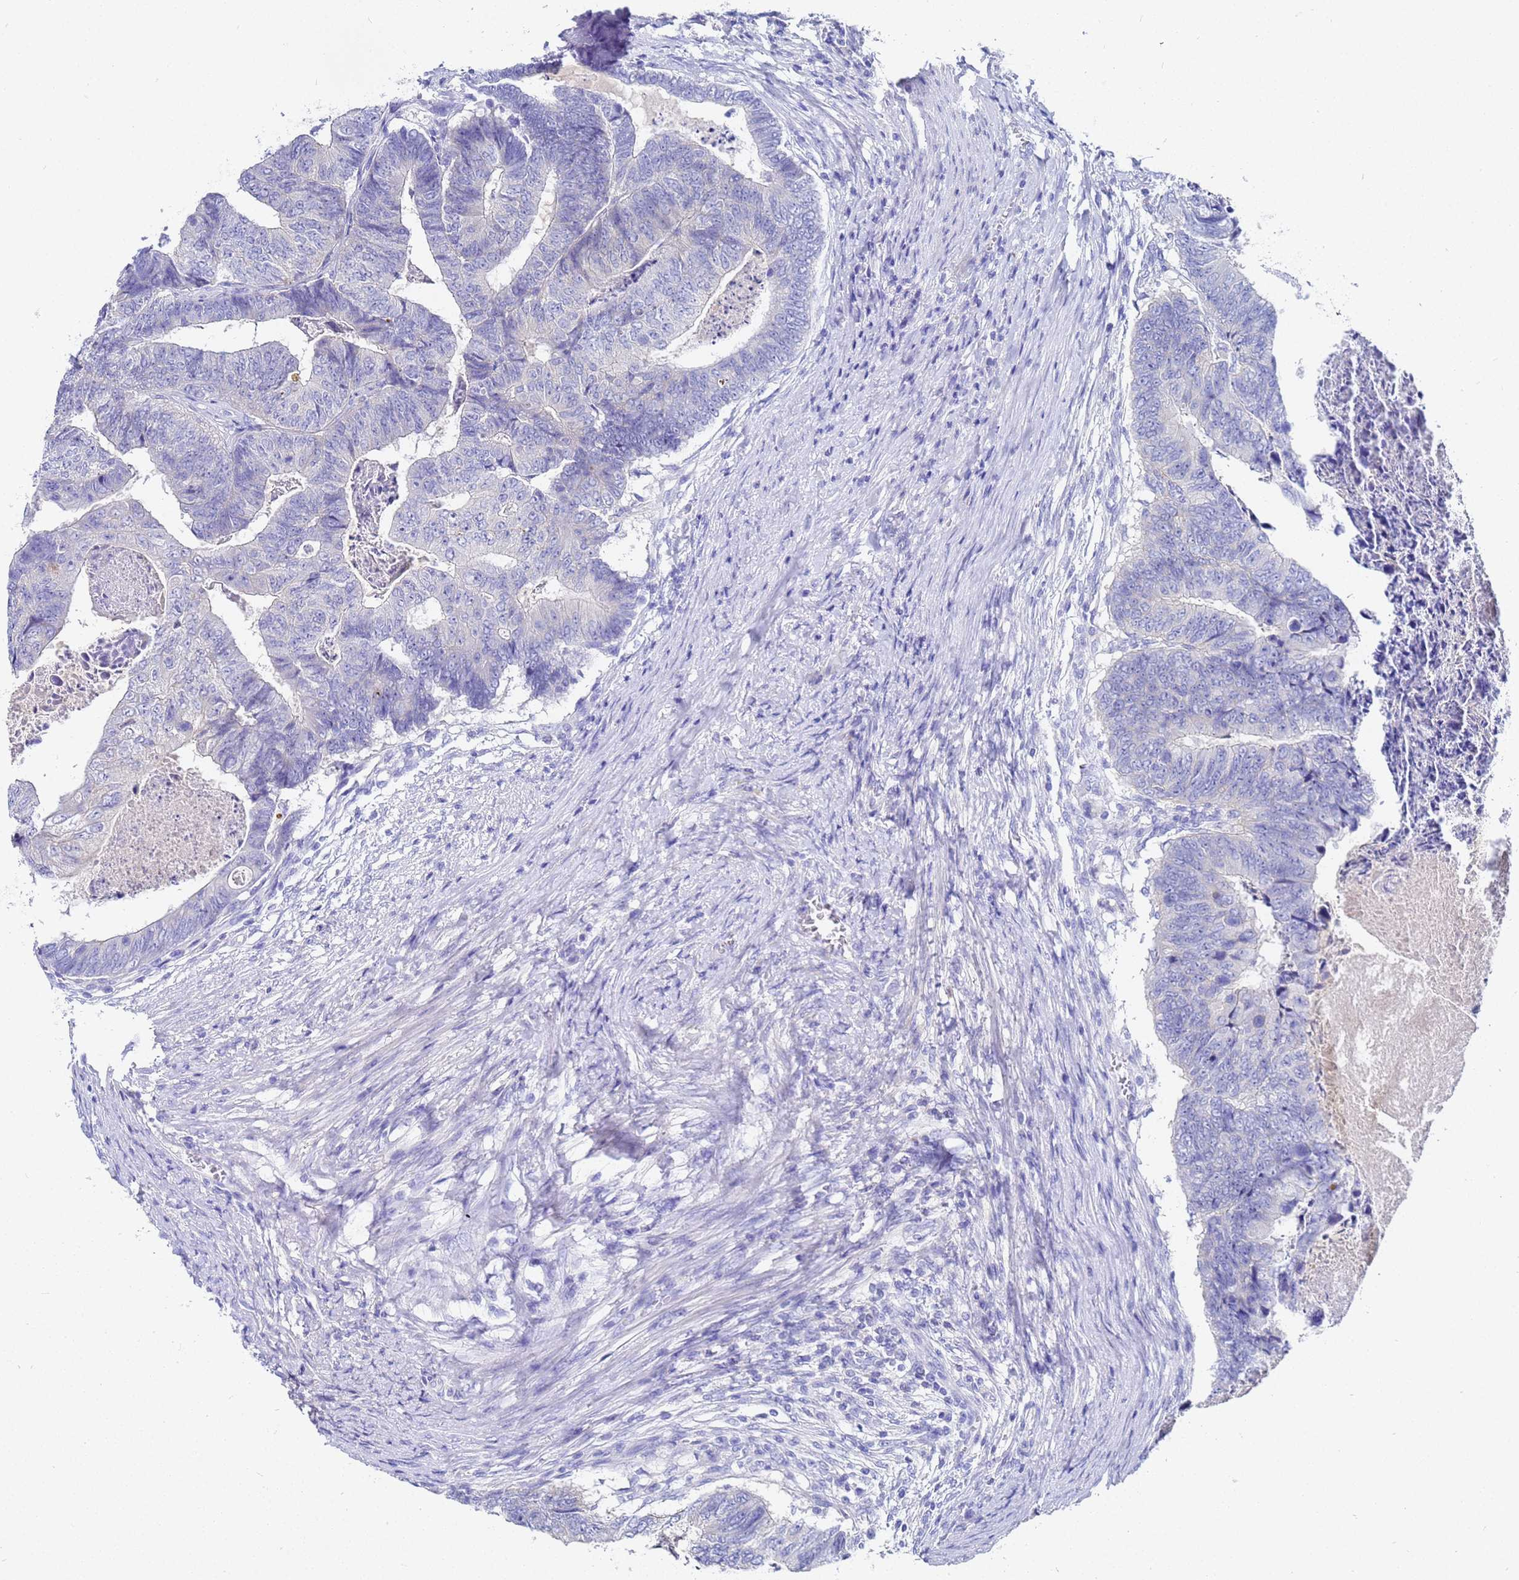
{"staining": {"intensity": "negative", "quantity": "none", "location": "none"}, "tissue": "colorectal cancer", "cell_type": "Tumor cells", "image_type": "cancer", "snomed": [{"axis": "morphology", "description": "Adenocarcinoma, NOS"}, {"axis": "topography", "description": "Colon"}], "caption": "Colorectal adenocarcinoma was stained to show a protein in brown. There is no significant staining in tumor cells. (Stains: DAB immunohistochemistry with hematoxylin counter stain, Microscopy: brightfield microscopy at high magnification).", "gene": "C2orf72", "patient": {"sex": "female", "age": 67}}